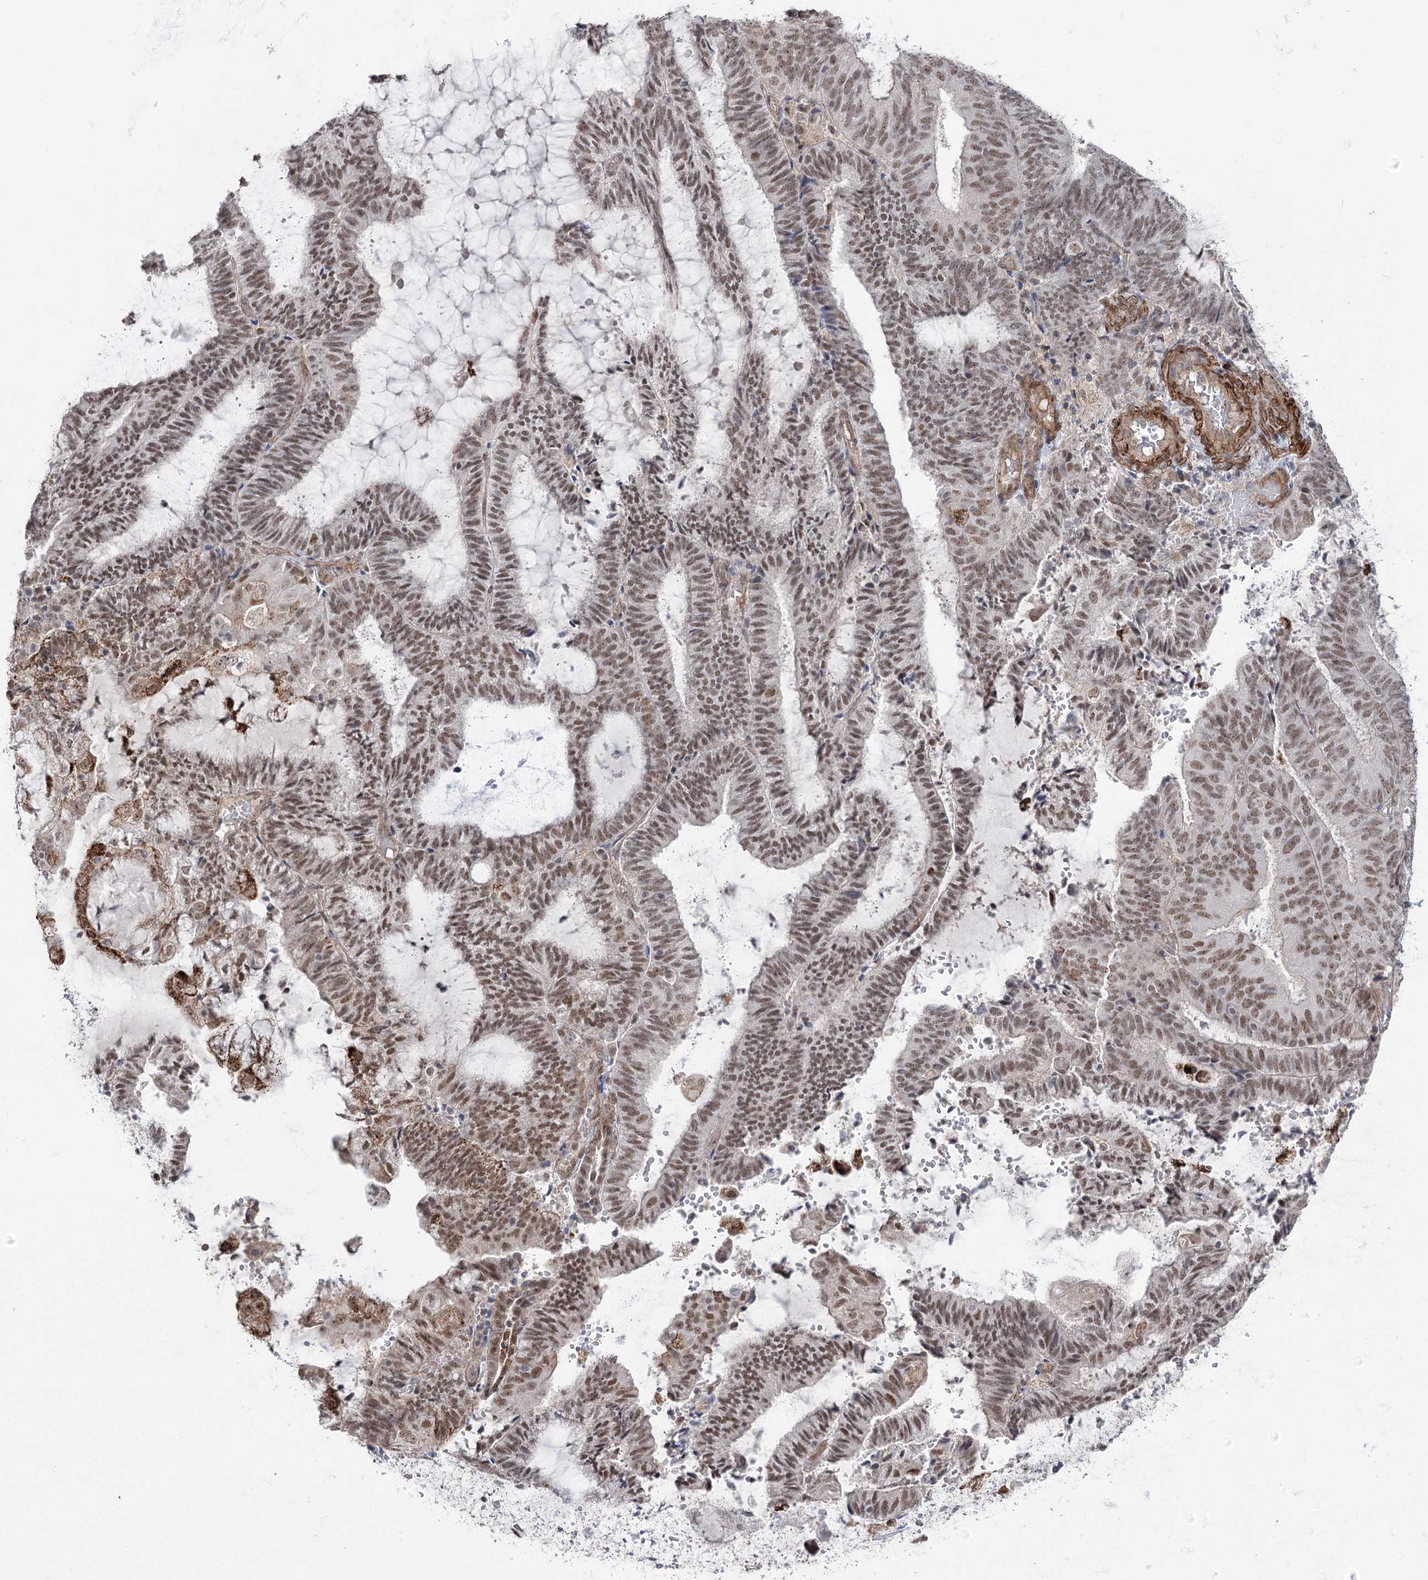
{"staining": {"intensity": "moderate", "quantity": ">75%", "location": "nuclear"}, "tissue": "endometrial cancer", "cell_type": "Tumor cells", "image_type": "cancer", "snomed": [{"axis": "morphology", "description": "Adenocarcinoma, NOS"}, {"axis": "topography", "description": "Endometrium"}], "caption": "Endometrial cancer tissue shows moderate nuclear staining in about >75% of tumor cells", "gene": "ZSCAN23", "patient": {"sex": "female", "age": 81}}